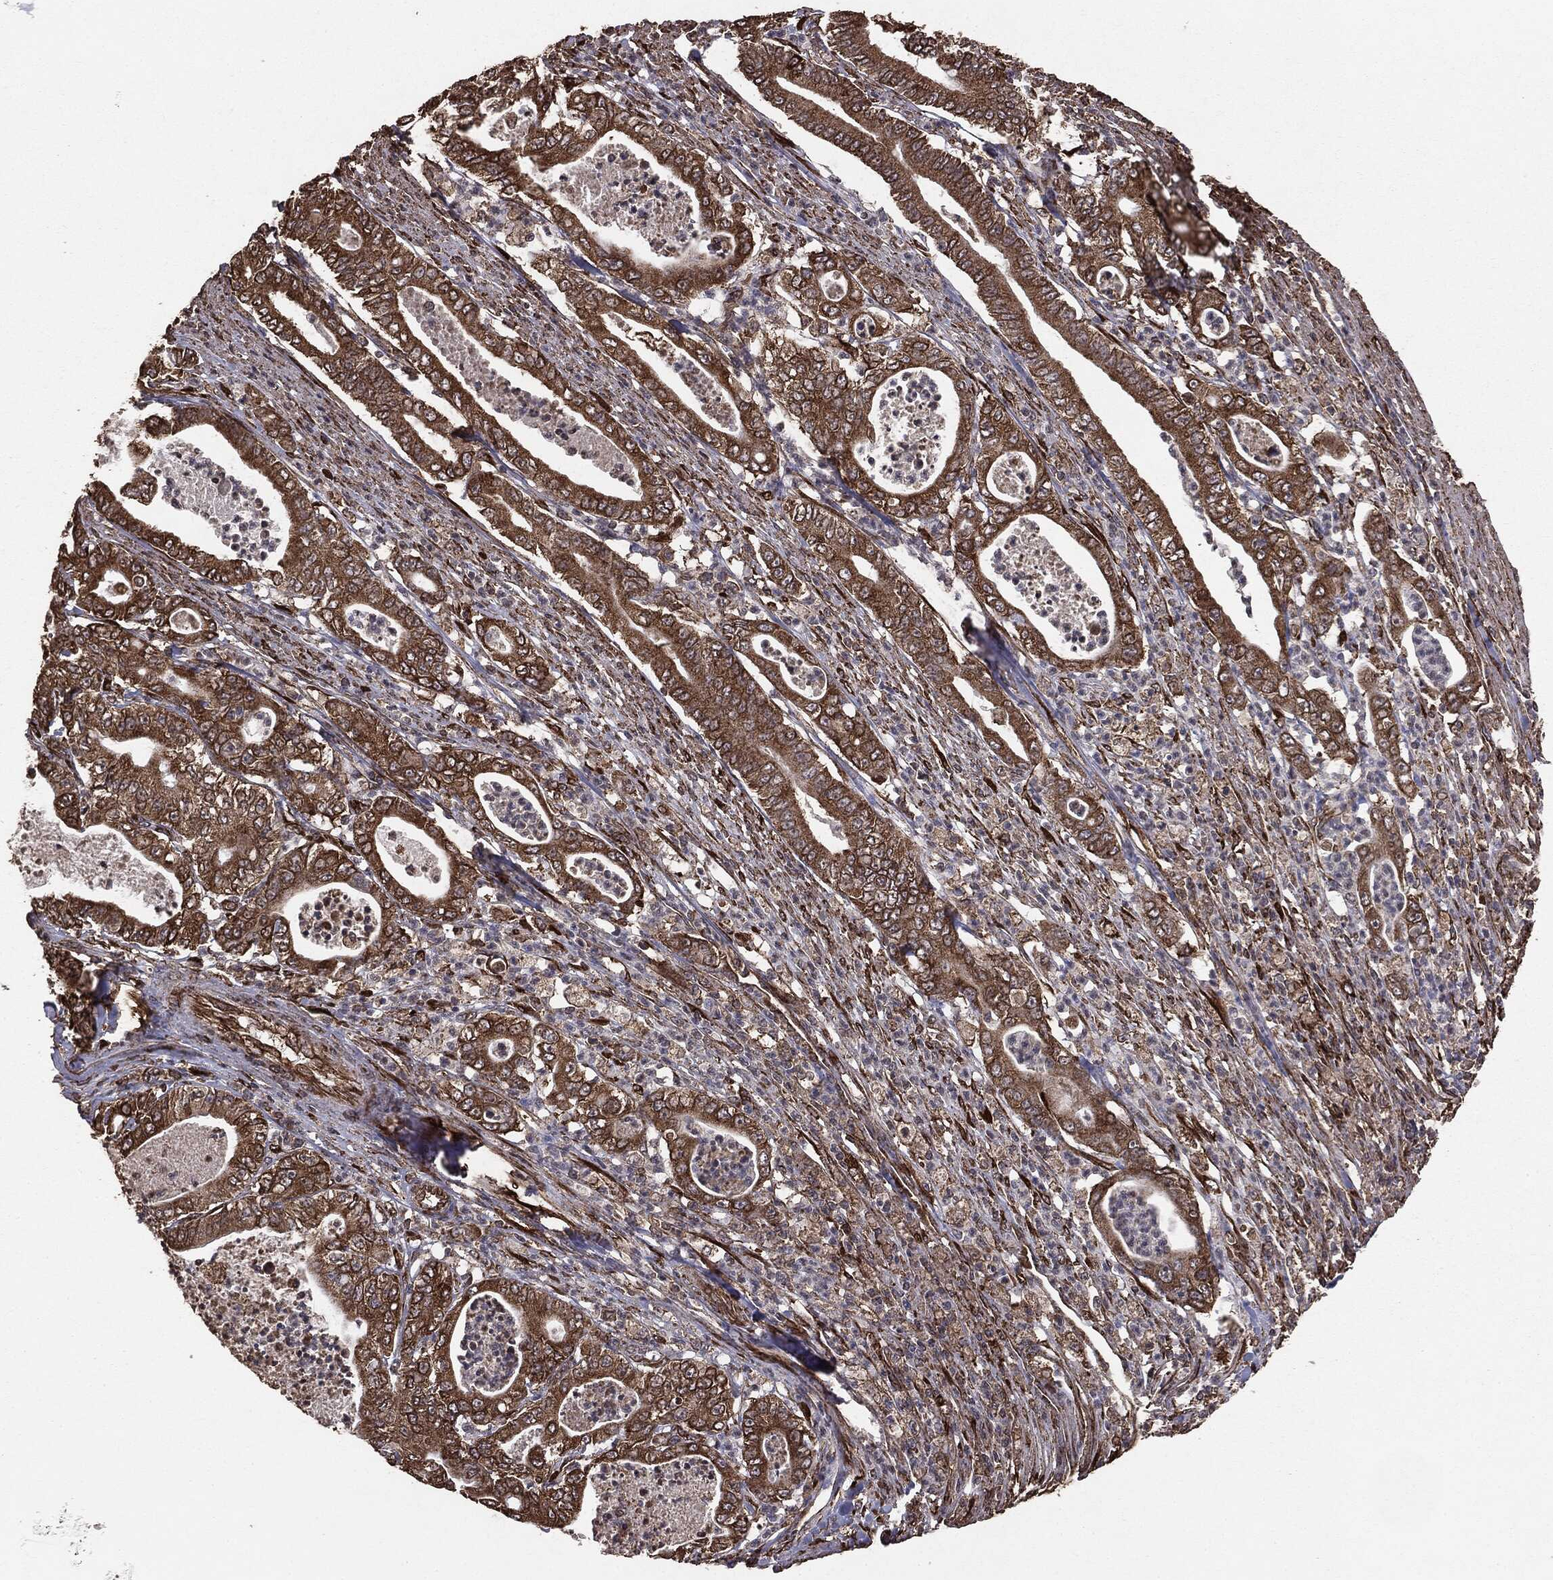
{"staining": {"intensity": "strong", "quantity": ">75%", "location": "cytoplasmic/membranous"}, "tissue": "pancreatic cancer", "cell_type": "Tumor cells", "image_type": "cancer", "snomed": [{"axis": "morphology", "description": "Adenocarcinoma, NOS"}, {"axis": "topography", "description": "Pancreas"}], "caption": "IHC (DAB (3,3'-diaminobenzidine)) staining of adenocarcinoma (pancreatic) reveals strong cytoplasmic/membranous protein expression in about >75% of tumor cells. (Brightfield microscopy of DAB IHC at high magnification).", "gene": "MTOR", "patient": {"sex": "male", "age": 71}}